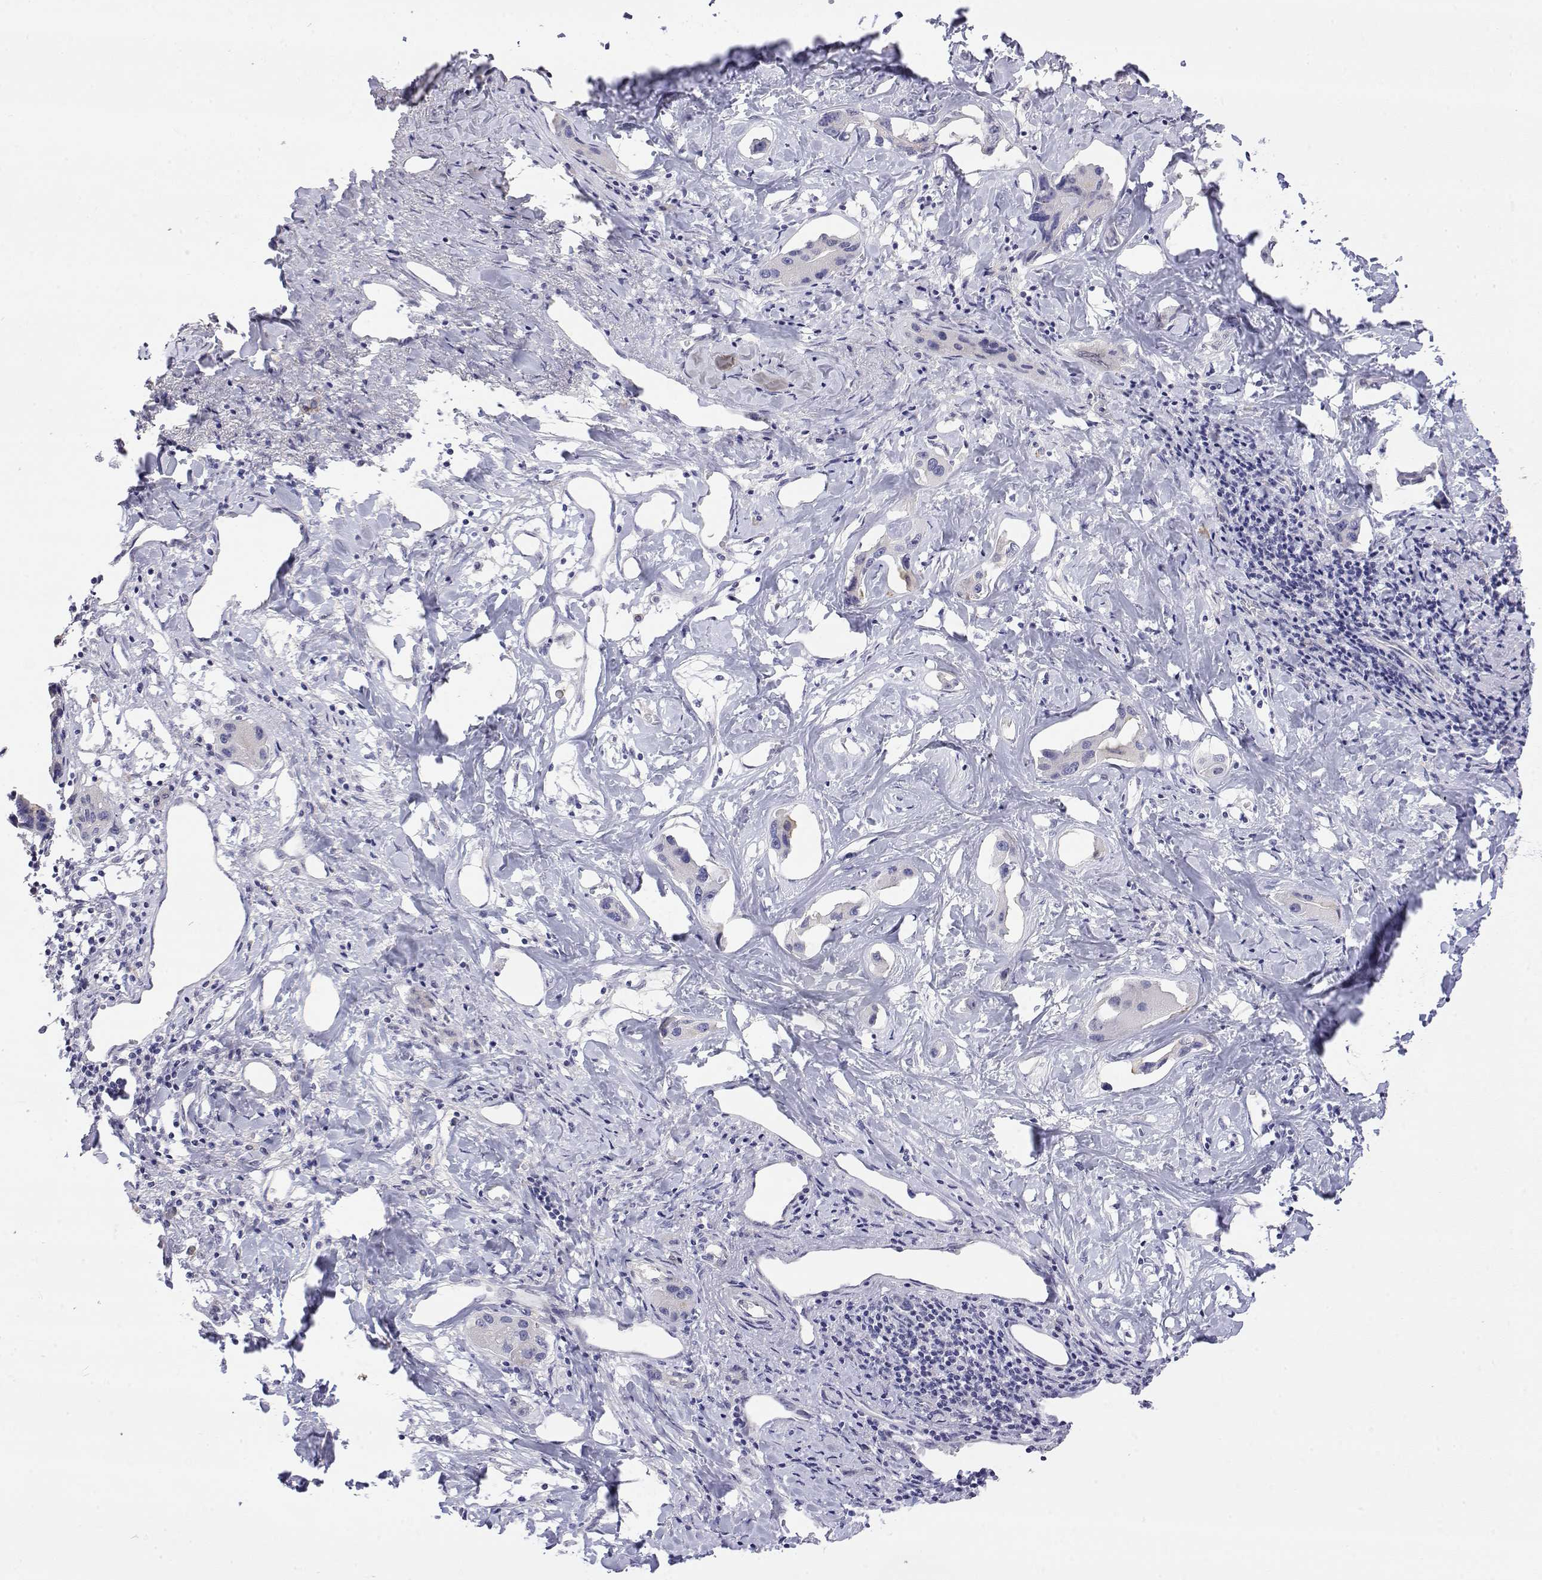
{"staining": {"intensity": "negative", "quantity": "none", "location": "none"}, "tissue": "liver cancer", "cell_type": "Tumor cells", "image_type": "cancer", "snomed": [{"axis": "morphology", "description": "Cholangiocarcinoma"}, {"axis": "topography", "description": "Liver"}], "caption": "This is an immunohistochemistry (IHC) micrograph of human cholangiocarcinoma (liver). There is no expression in tumor cells.", "gene": "LY6D", "patient": {"sex": "male", "age": 59}}